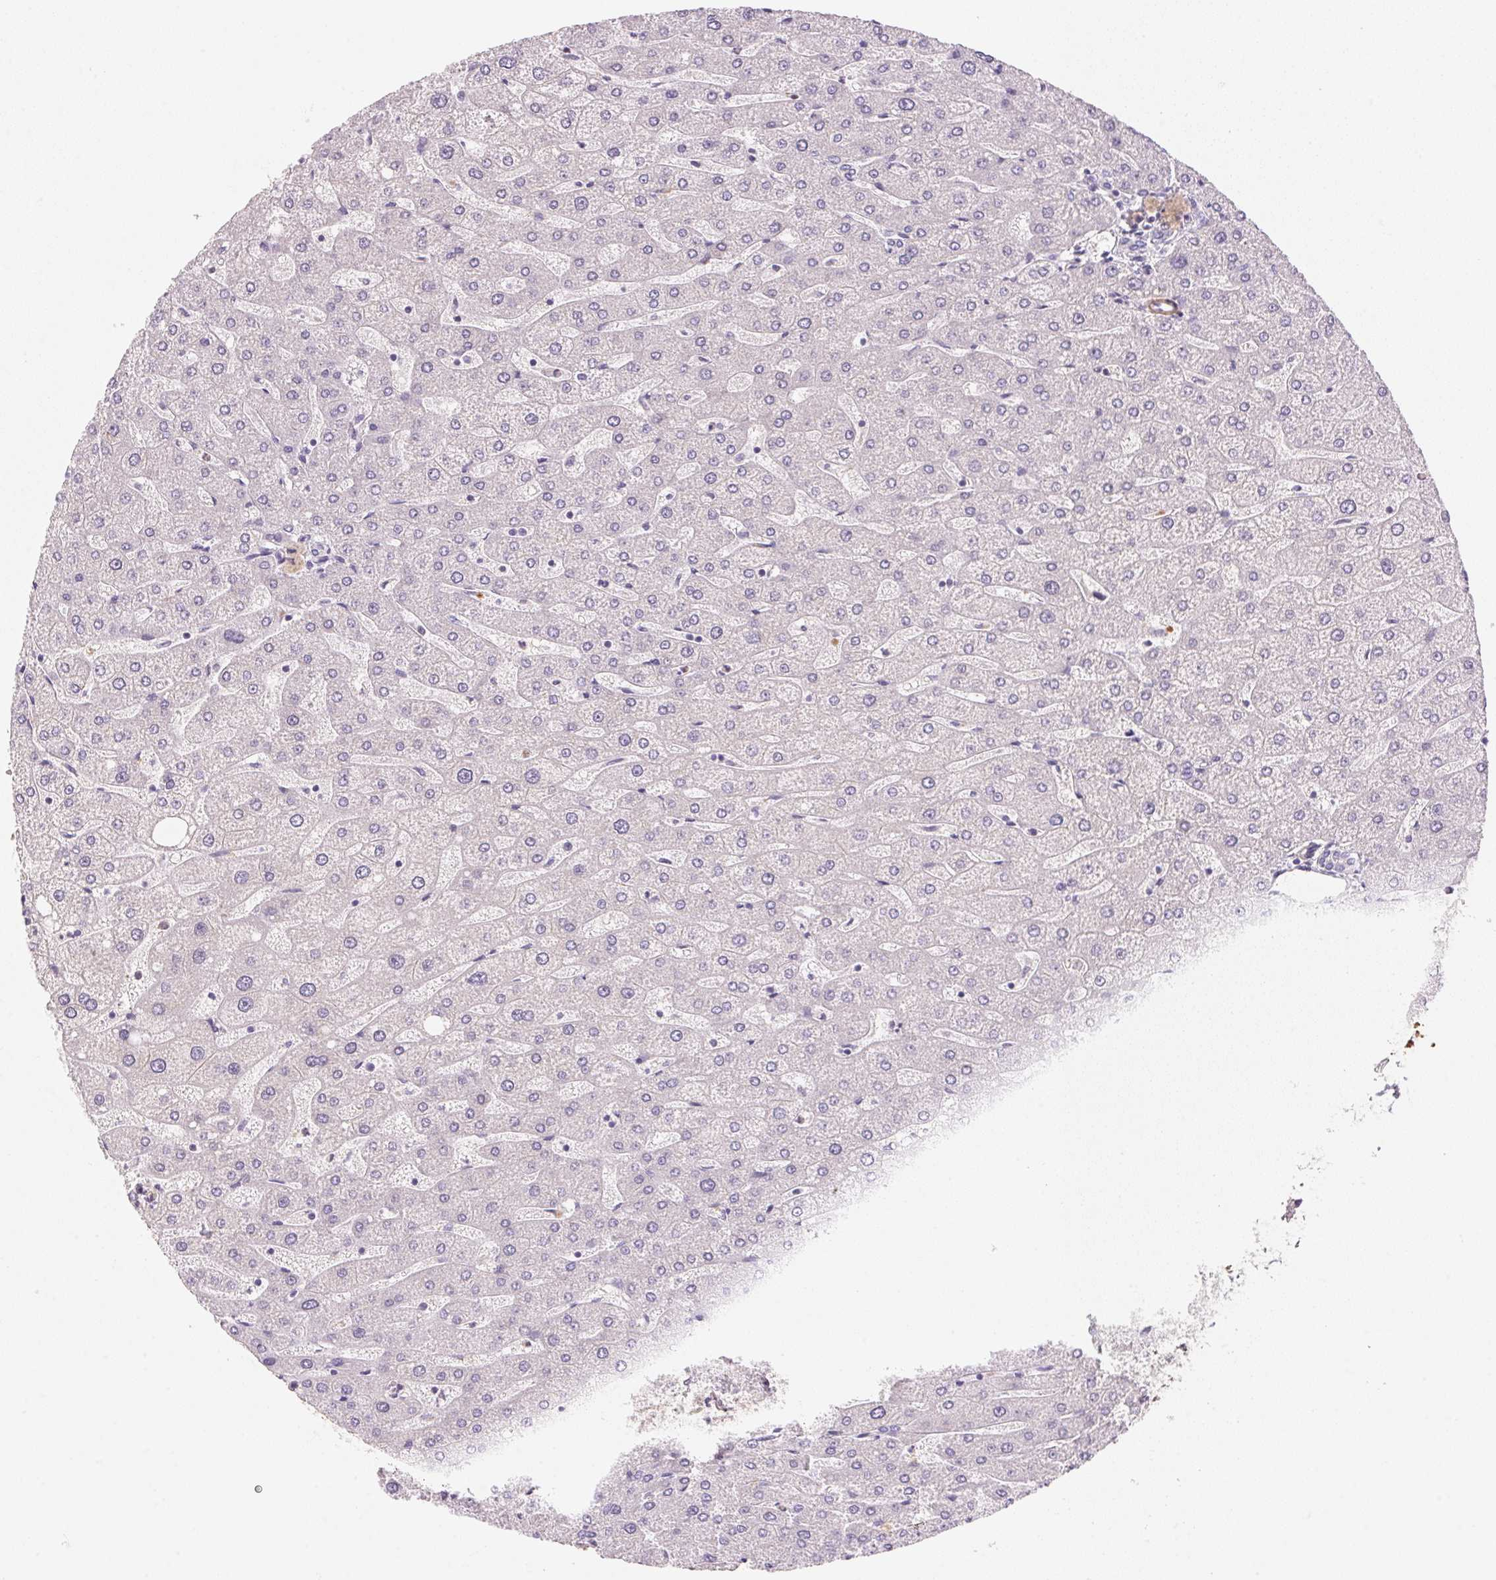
{"staining": {"intensity": "negative", "quantity": "none", "location": "none"}, "tissue": "liver", "cell_type": "Cholangiocytes", "image_type": "normal", "snomed": [{"axis": "morphology", "description": "Normal tissue, NOS"}, {"axis": "topography", "description": "Liver"}], "caption": "Human liver stained for a protein using IHC reveals no expression in cholangiocytes.", "gene": "SMTN", "patient": {"sex": "male", "age": 67}}